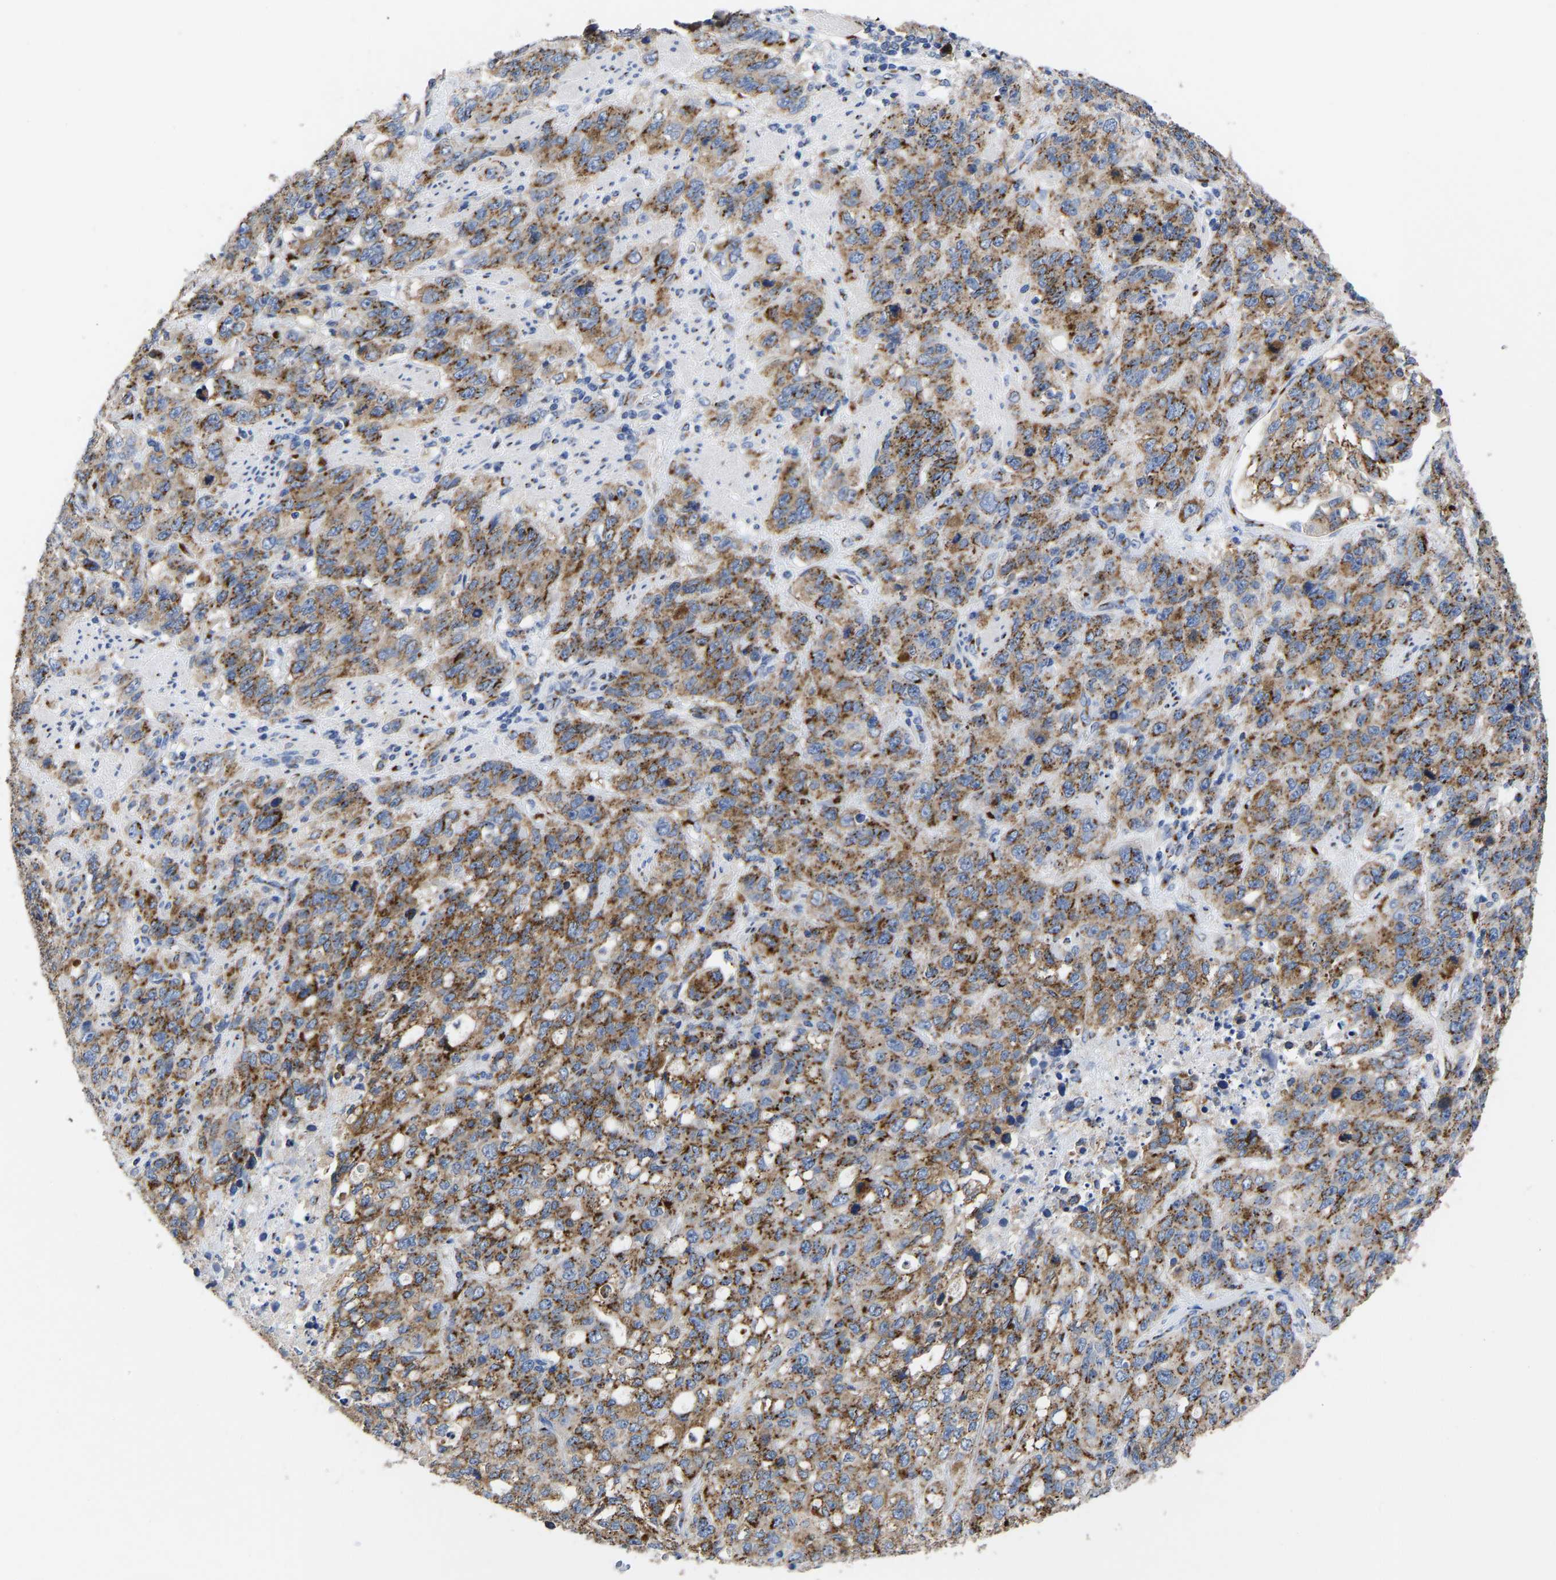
{"staining": {"intensity": "moderate", "quantity": ">75%", "location": "cytoplasmic/membranous"}, "tissue": "stomach cancer", "cell_type": "Tumor cells", "image_type": "cancer", "snomed": [{"axis": "morphology", "description": "Adenocarcinoma, NOS"}, {"axis": "topography", "description": "Stomach"}], "caption": "A high-resolution micrograph shows immunohistochemistry staining of stomach cancer (adenocarcinoma), which reveals moderate cytoplasmic/membranous expression in approximately >75% of tumor cells.", "gene": "TMEM87A", "patient": {"sex": "male", "age": 48}}